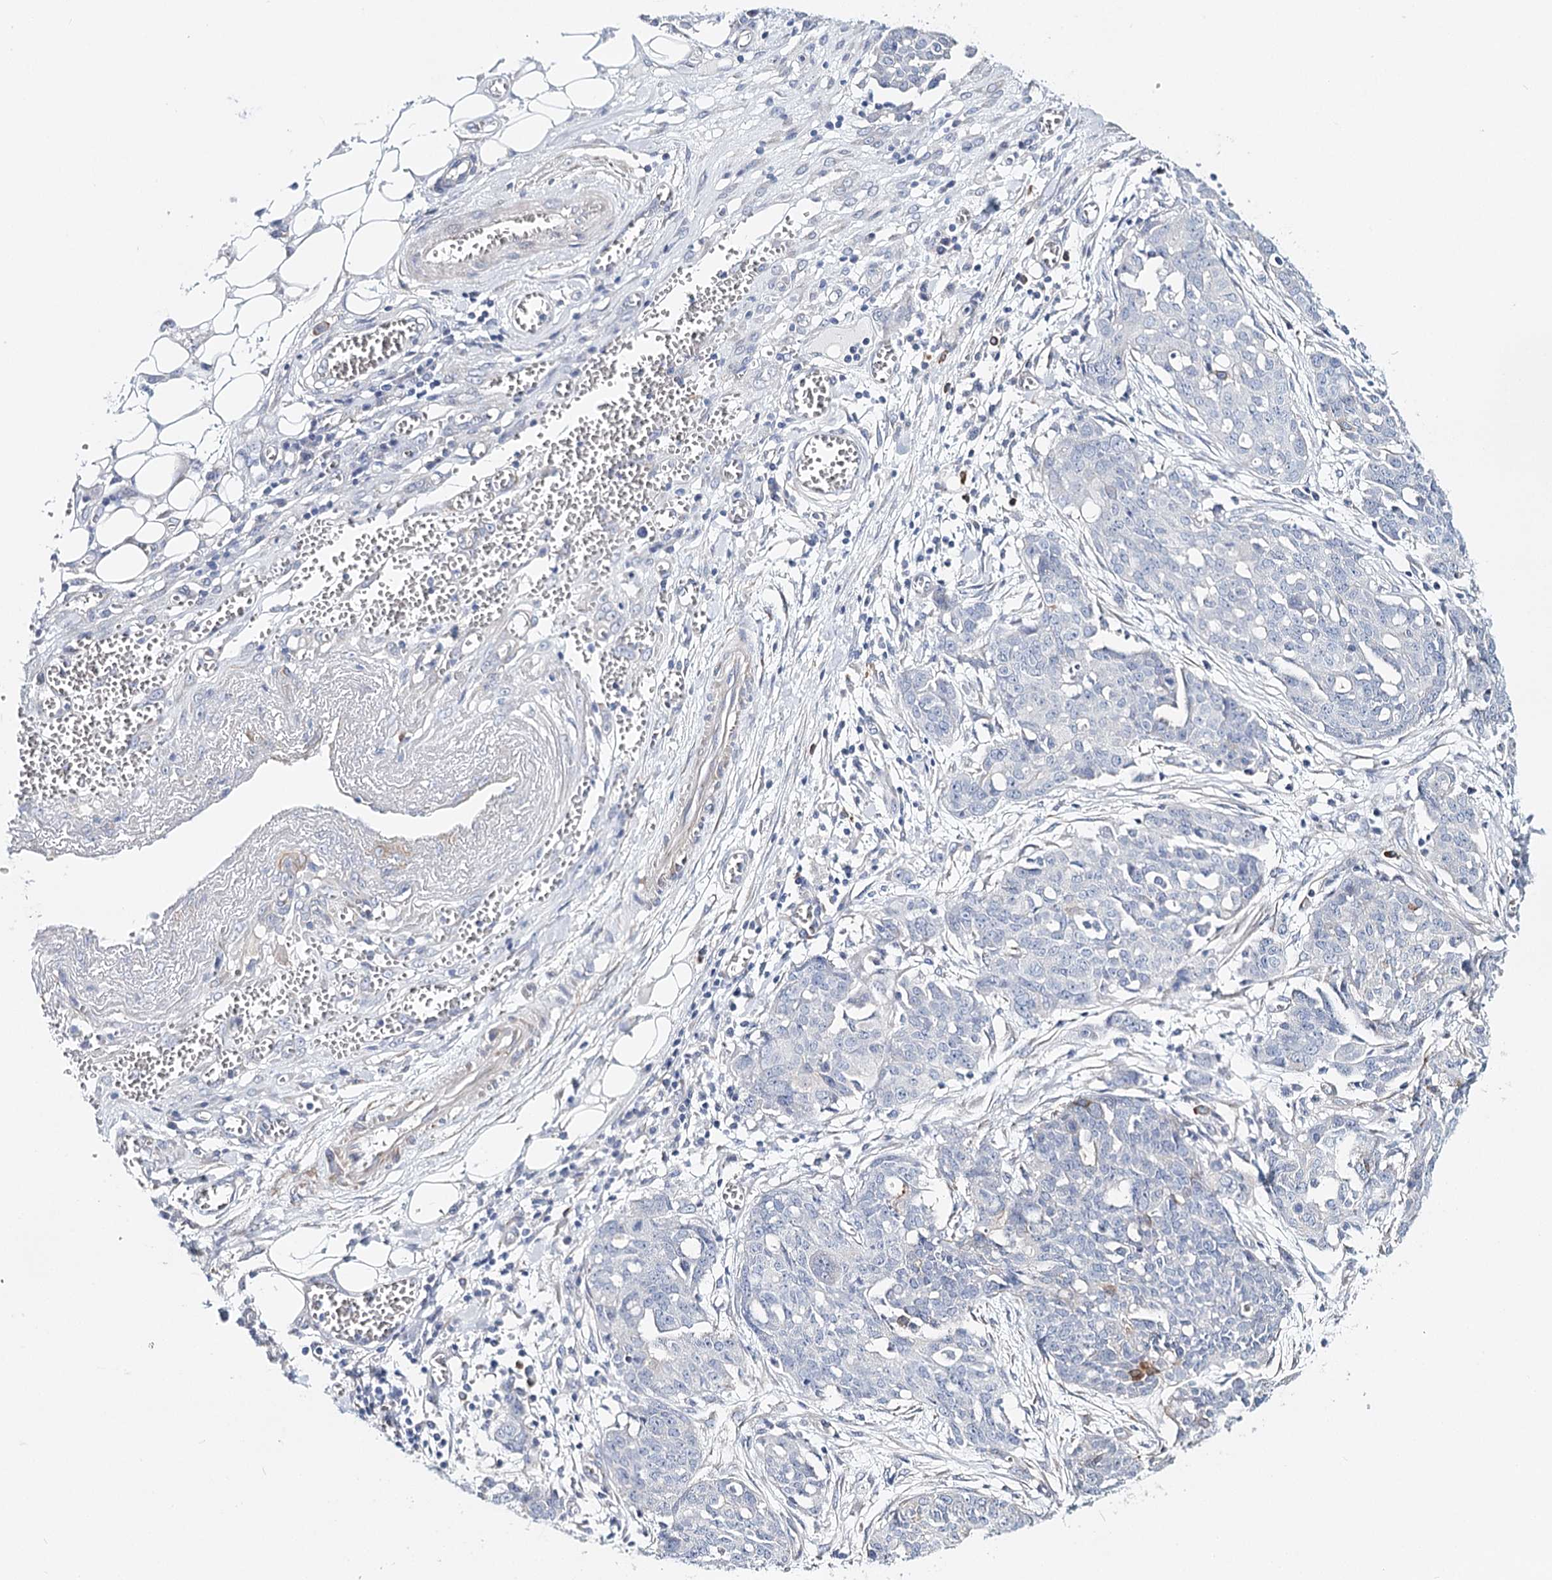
{"staining": {"intensity": "negative", "quantity": "none", "location": "none"}, "tissue": "ovarian cancer", "cell_type": "Tumor cells", "image_type": "cancer", "snomed": [{"axis": "morphology", "description": "Cystadenocarcinoma, serous, NOS"}, {"axis": "topography", "description": "Soft tissue"}, {"axis": "topography", "description": "Ovary"}], "caption": "Tumor cells show no significant protein positivity in ovarian cancer.", "gene": "TEX12", "patient": {"sex": "female", "age": 57}}